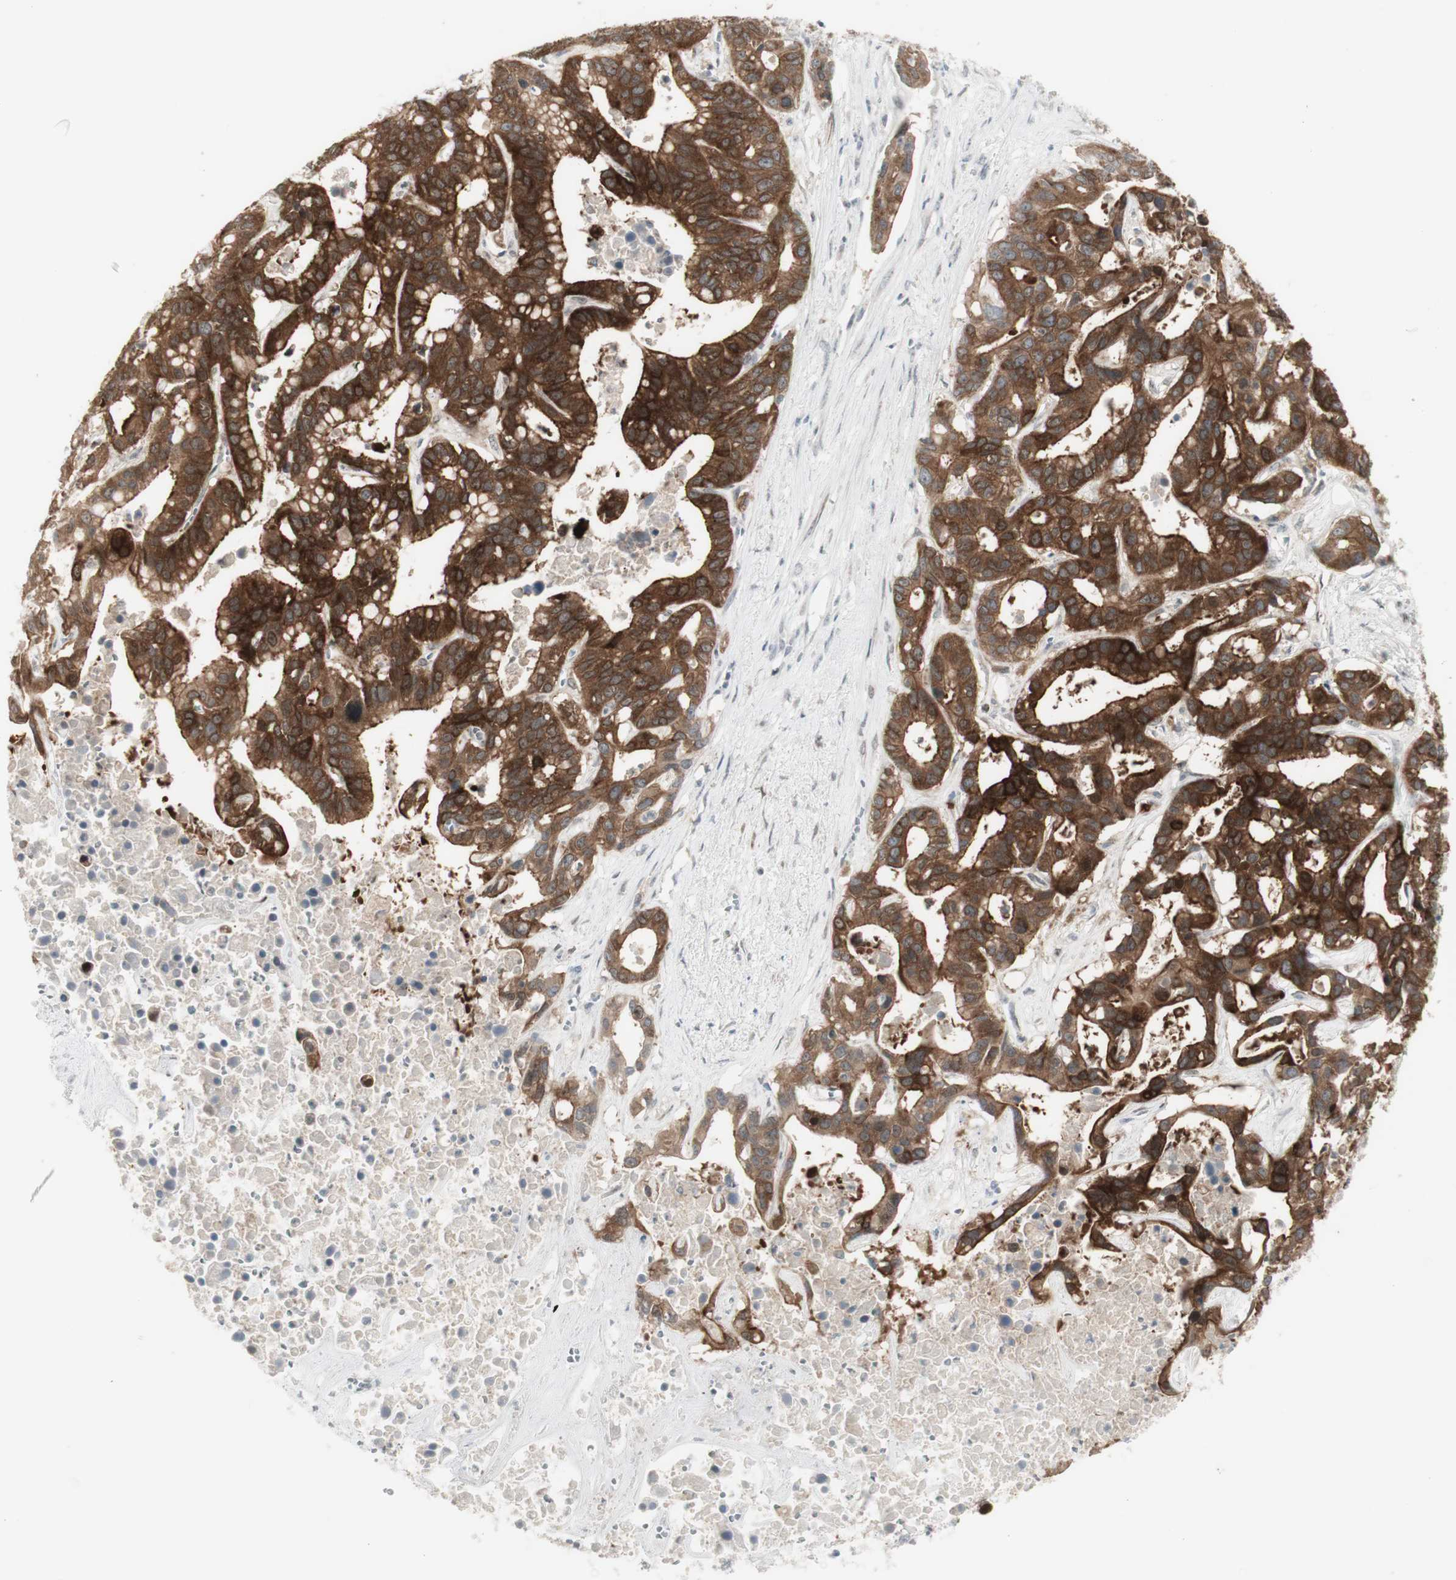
{"staining": {"intensity": "strong", "quantity": ">75%", "location": "cytoplasmic/membranous"}, "tissue": "liver cancer", "cell_type": "Tumor cells", "image_type": "cancer", "snomed": [{"axis": "morphology", "description": "Cholangiocarcinoma"}, {"axis": "topography", "description": "Liver"}], "caption": "Liver cancer stained with IHC demonstrates strong cytoplasmic/membranous expression in approximately >75% of tumor cells.", "gene": "C1orf116", "patient": {"sex": "female", "age": 65}}